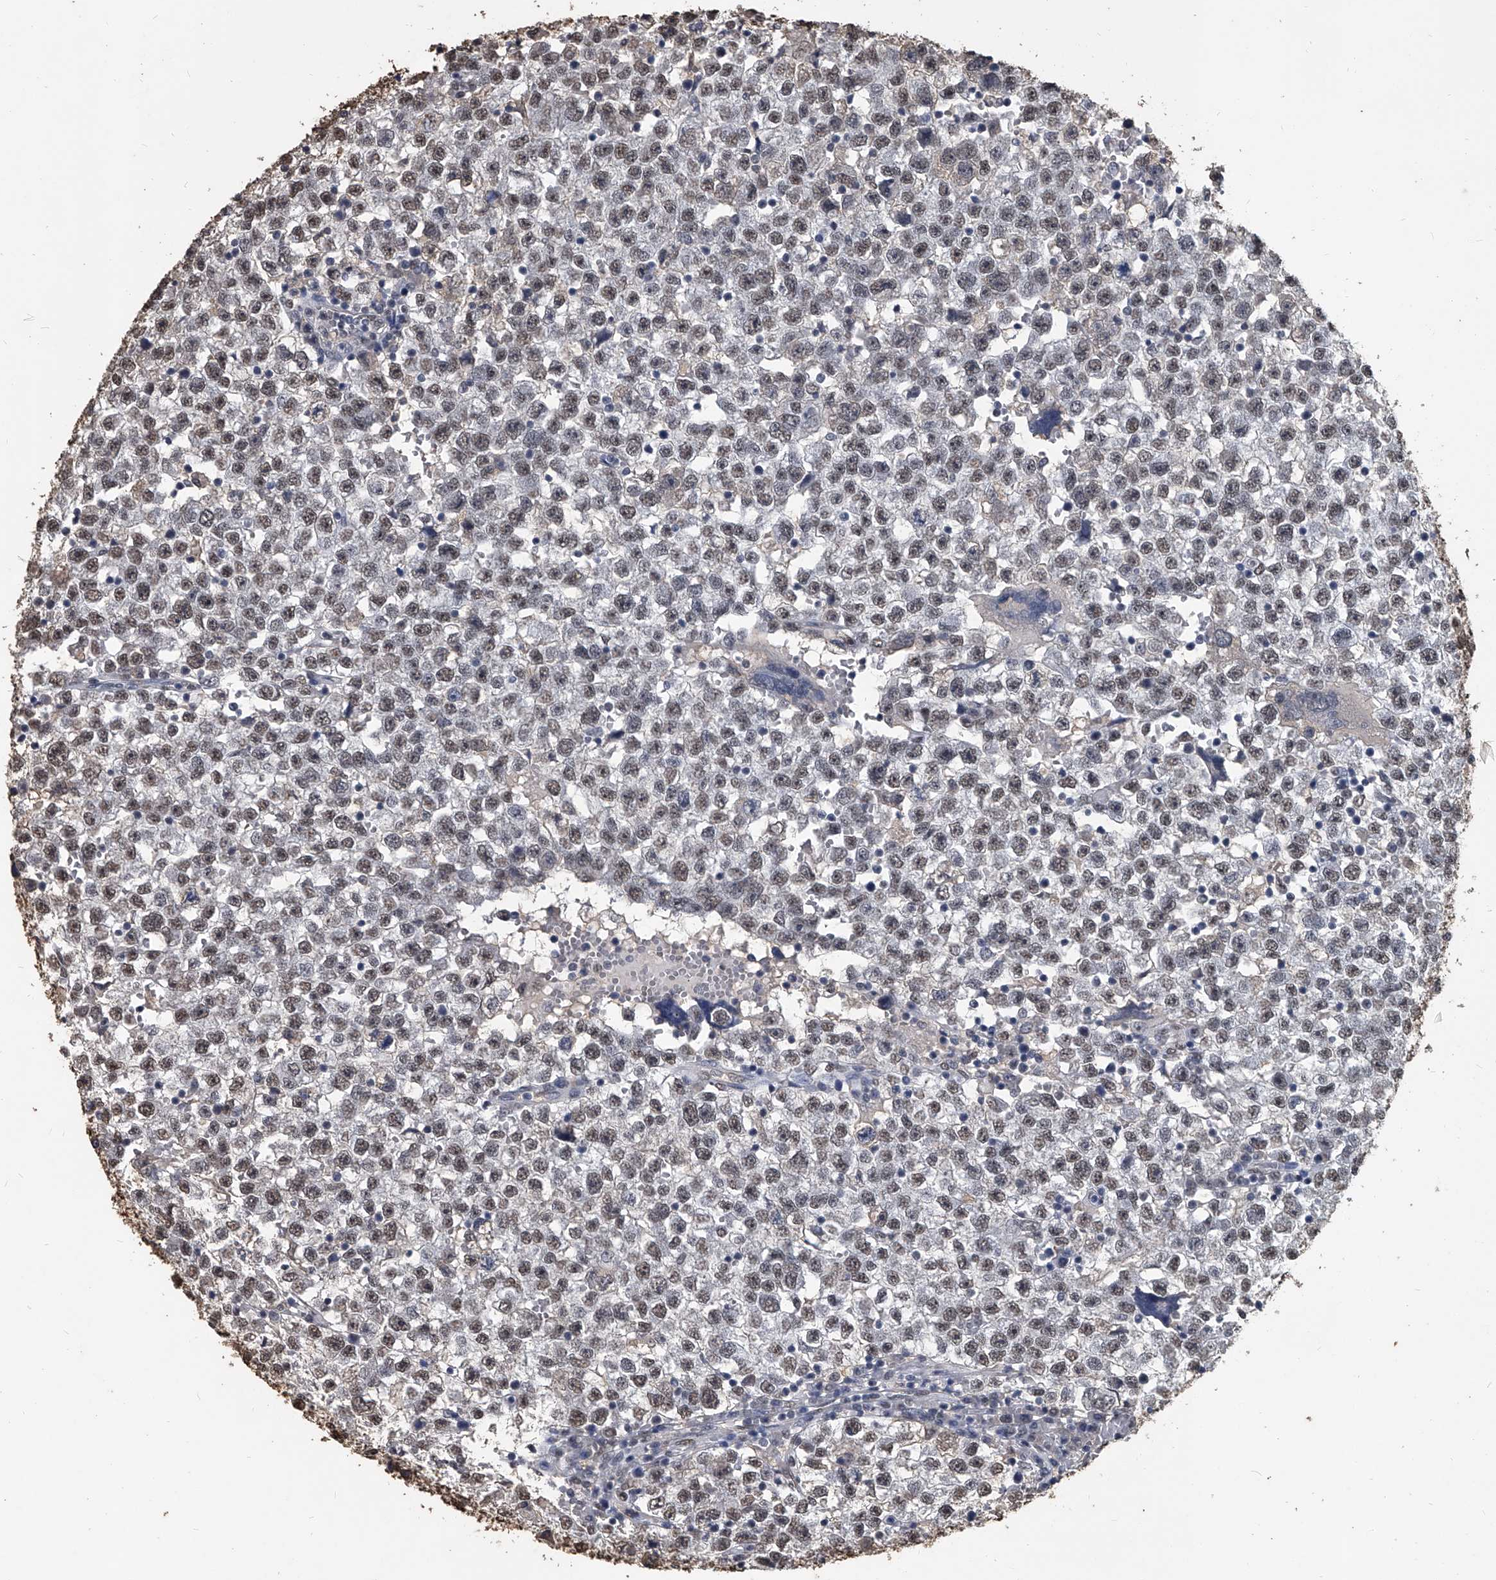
{"staining": {"intensity": "weak", "quantity": ">75%", "location": "nuclear"}, "tissue": "testis cancer", "cell_type": "Tumor cells", "image_type": "cancer", "snomed": [{"axis": "morphology", "description": "Seminoma, NOS"}, {"axis": "topography", "description": "Testis"}], "caption": "Immunohistochemistry (IHC) of seminoma (testis) shows low levels of weak nuclear expression in approximately >75% of tumor cells. The staining was performed using DAB to visualize the protein expression in brown, while the nuclei were stained in blue with hematoxylin (Magnification: 20x).", "gene": "MATR3", "patient": {"sex": "male", "age": 22}}